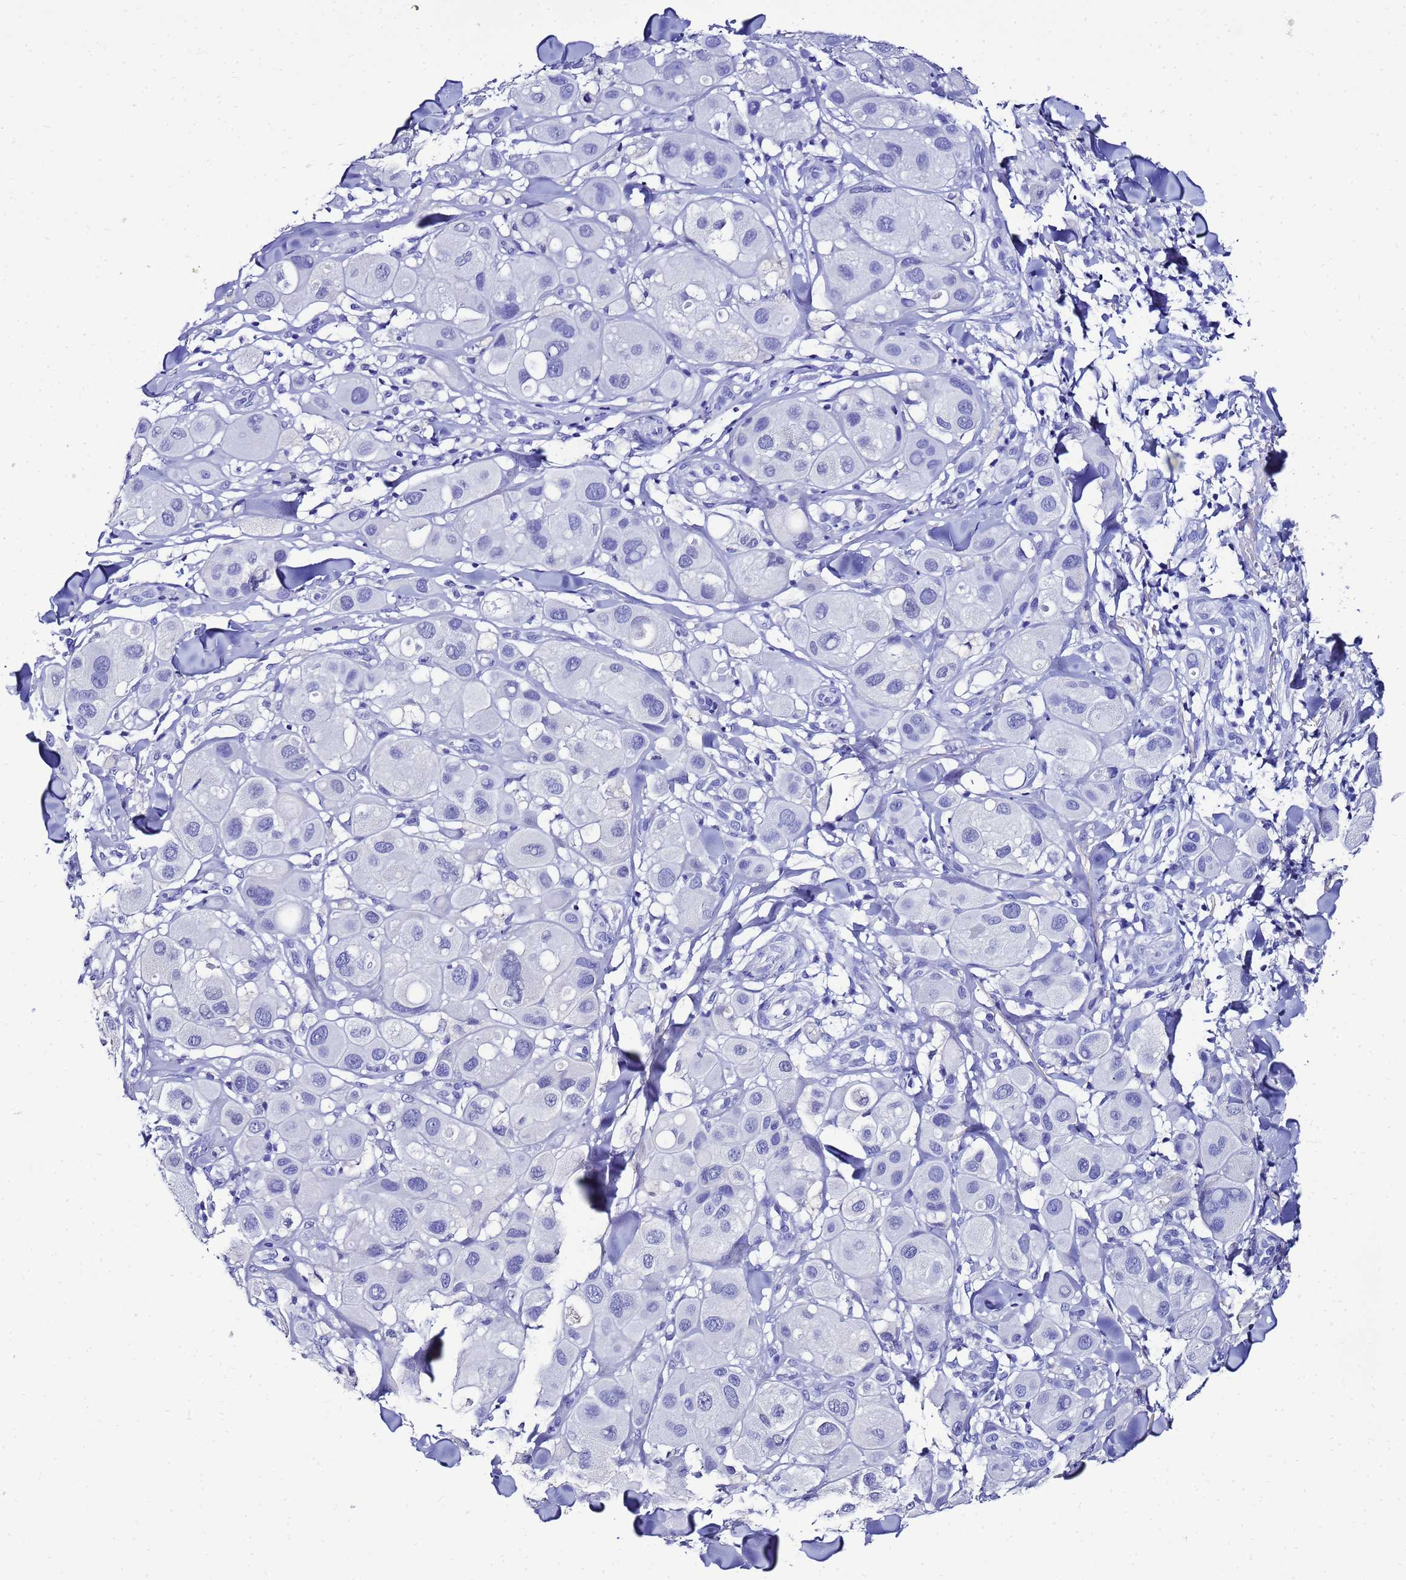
{"staining": {"intensity": "negative", "quantity": "none", "location": "none"}, "tissue": "melanoma", "cell_type": "Tumor cells", "image_type": "cancer", "snomed": [{"axis": "morphology", "description": "Malignant melanoma, Metastatic site"}, {"axis": "topography", "description": "Skin"}], "caption": "Immunohistochemistry (IHC) of human malignant melanoma (metastatic site) displays no staining in tumor cells. Nuclei are stained in blue.", "gene": "LIPF", "patient": {"sex": "male", "age": 41}}